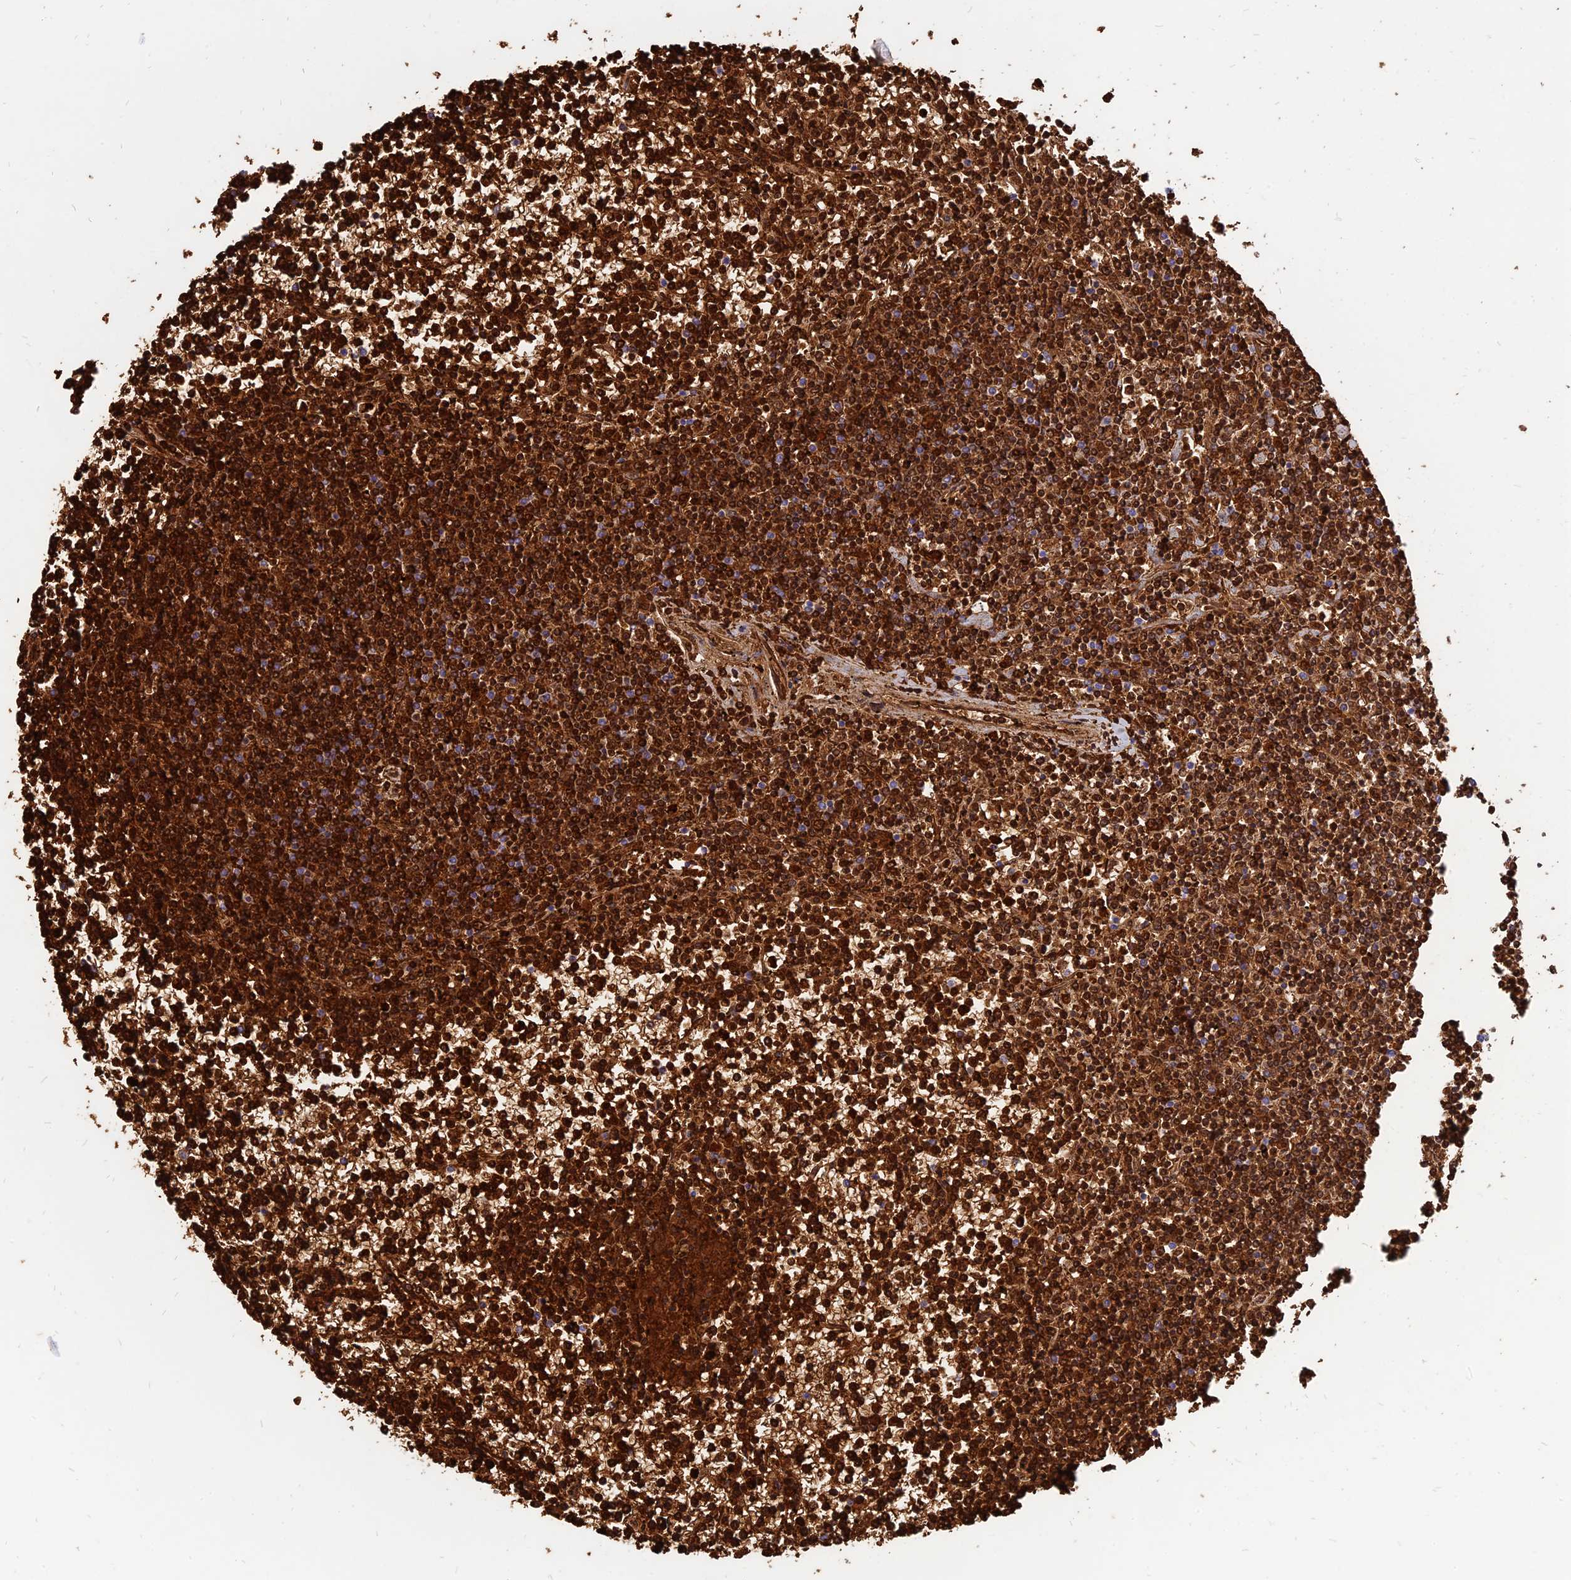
{"staining": {"intensity": "strong", "quantity": ">75%", "location": "cytoplasmic/membranous"}, "tissue": "lymphoma", "cell_type": "Tumor cells", "image_type": "cancer", "snomed": [{"axis": "morphology", "description": "Malignant lymphoma, non-Hodgkin's type, Low grade"}, {"axis": "topography", "description": "Spleen"}], "caption": "Protein analysis of malignant lymphoma, non-Hodgkin's type (low-grade) tissue demonstrates strong cytoplasmic/membranous staining in about >75% of tumor cells.", "gene": "HHAT", "patient": {"sex": "female", "age": 19}}